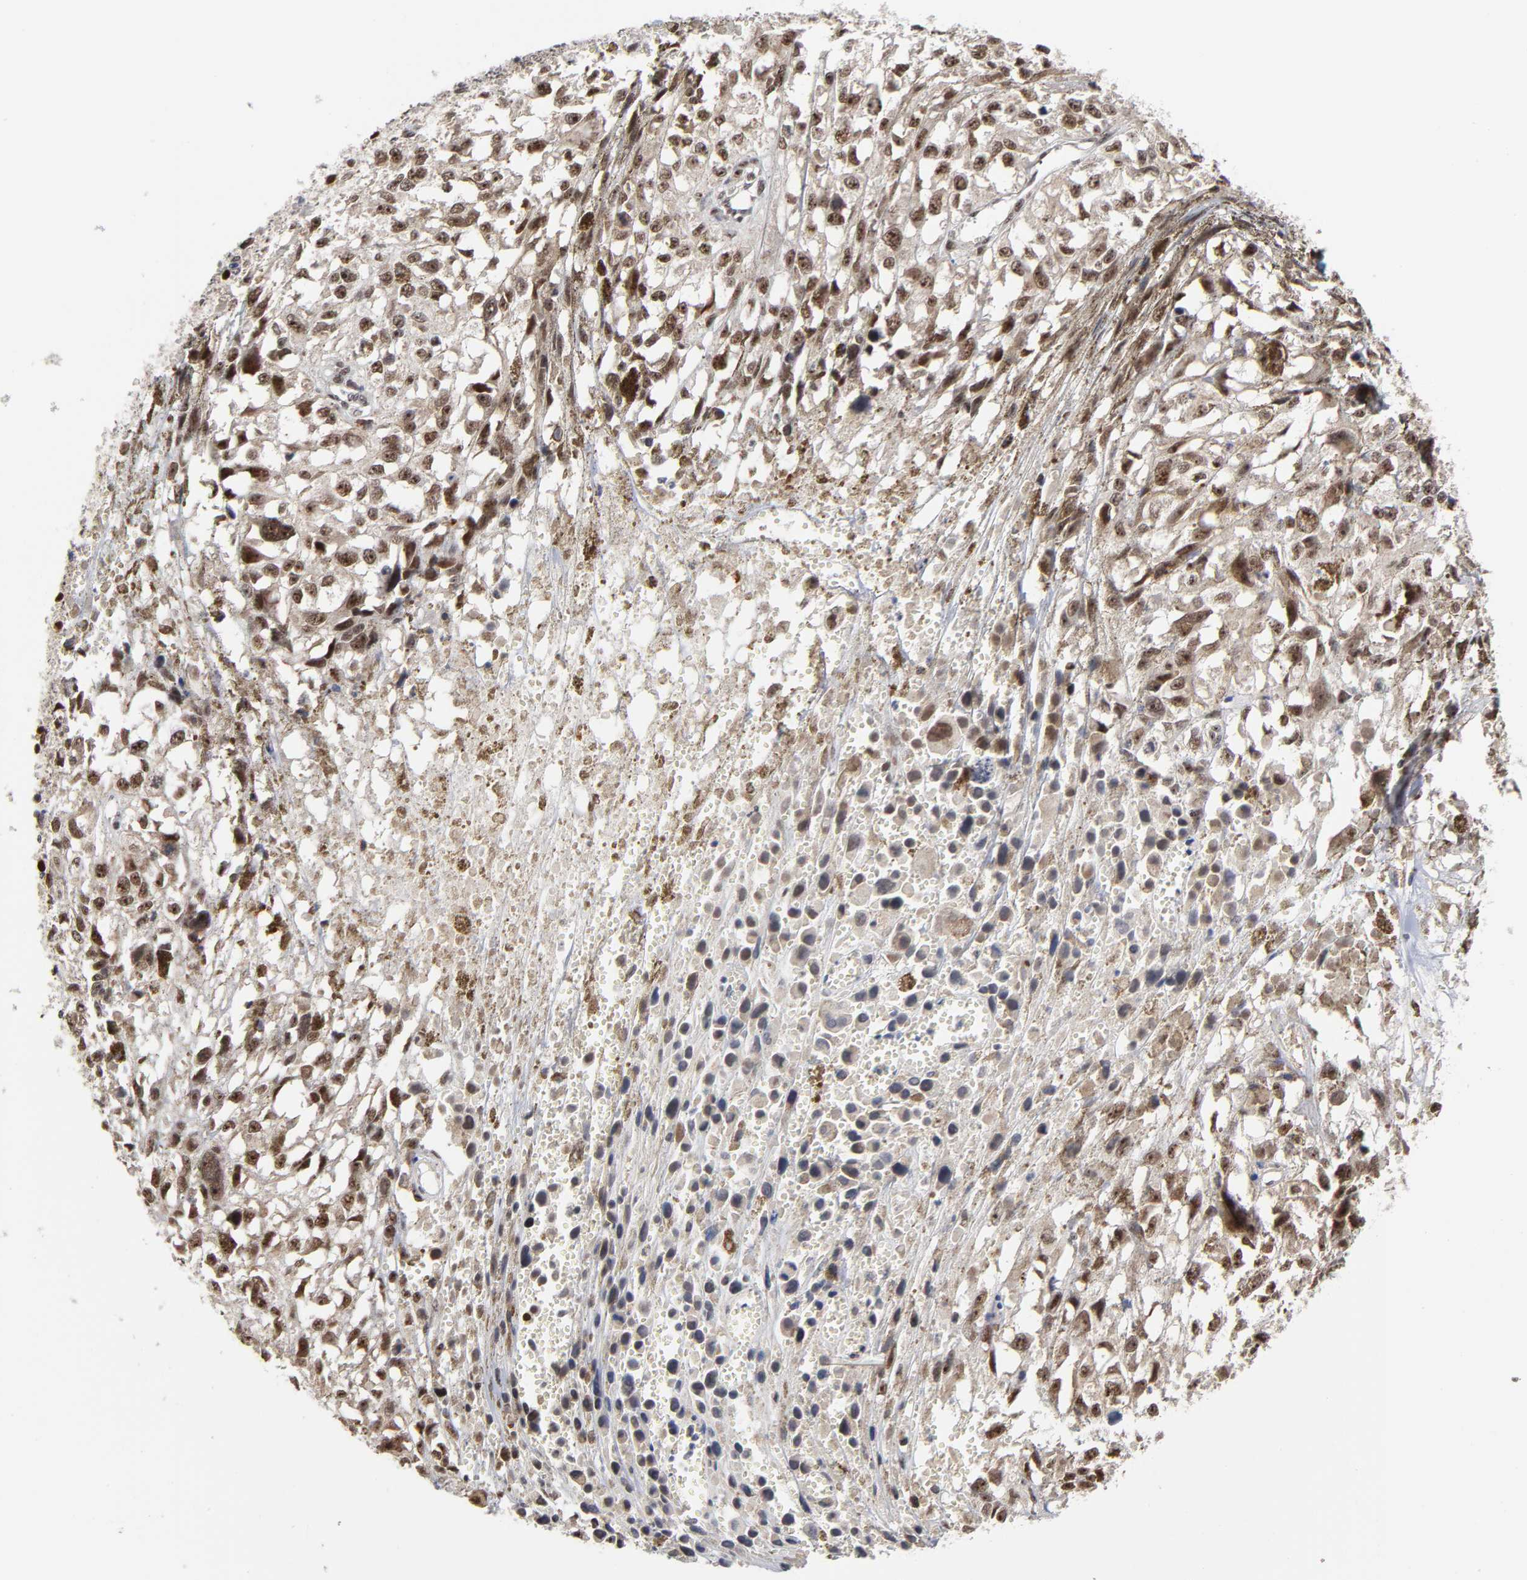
{"staining": {"intensity": "moderate", "quantity": ">75%", "location": "nuclear"}, "tissue": "melanoma", "cell_type": "Tumor cells", "image_type": "cancer", "snomed": [{"axis": "morphology", "description": "Malignant melanoma, Metastatic site"}, {"axis": "topography", "description": "Lymph node"}], "caption": "IHC (DAB) staining of human malignant melanoma (metastatic site) reveals moderate nuclear protein expression in approximately >75% of tumor cells. (brown staining indicates protein expression, while blue staining denotes nuclei).", "gene": "ZNF419", "patient": {"sex": "male", "age": 59}}